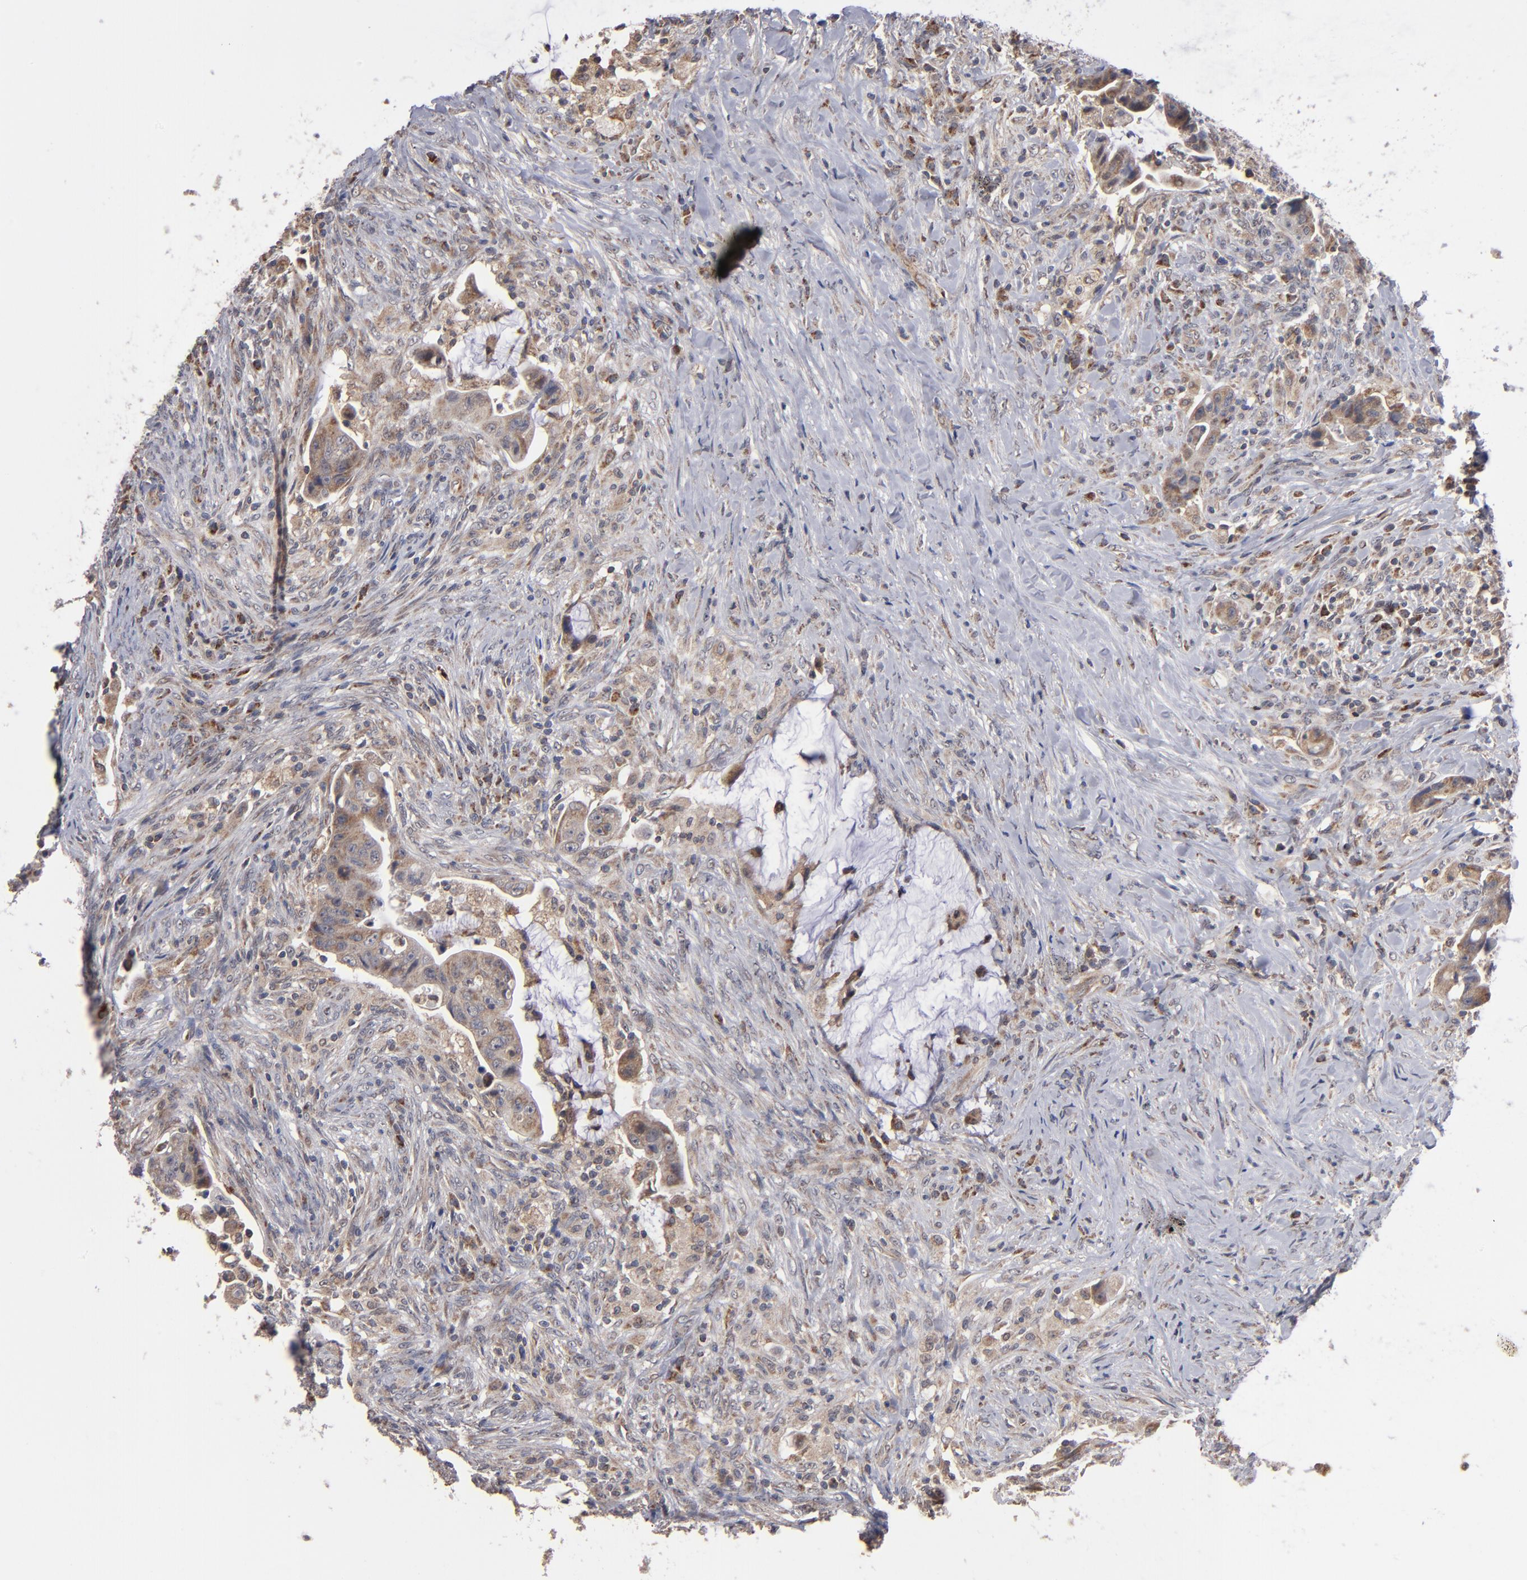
{"staining": {"intensity": "moderate", "quantity": ">75%", "location": "cytoplasmic/membranous"}, "tissue": "colorectal cancer", "cell_type": "Tumor cells", "image_type": "cancer", "snomed": [{"axis": "morphology", "description": "Adenocarcinoma, NOS"}, {"axis": "topography", "description": "Rectum"}], "caption": "DAB immunohistochemical staining of human colorectal cancer displays moderate cytoplasmic/membranous protein expression in about >75% of tumor cells.", "gene": "MIPOL1", "patient": {"sex": "female", "age": 71}}